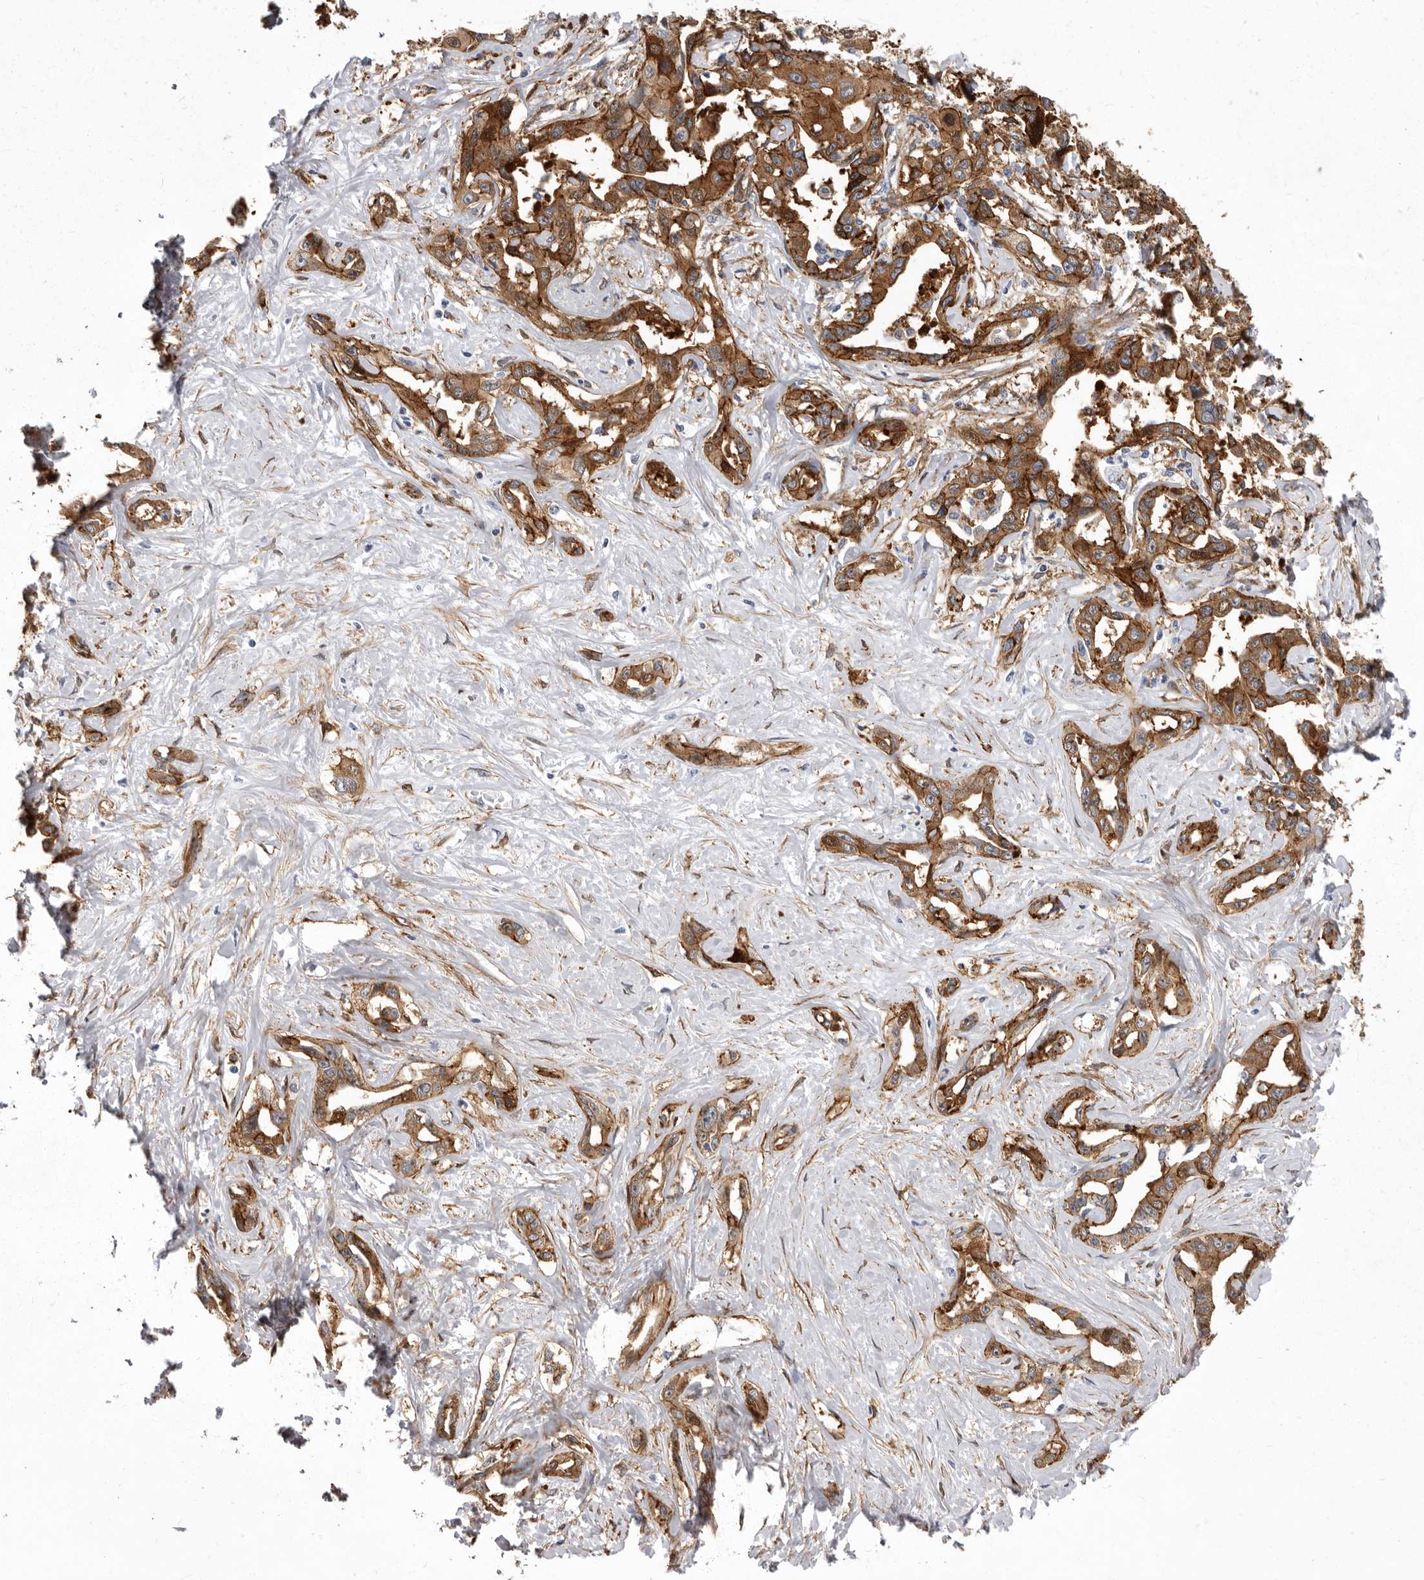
{"staining": {"intensity": "moderate", "quantity": ">75%", "location": "cytoplasmic/membranous,nuclear"}, "tissue": "liver cancer", "cell_type": "Tumor cells", "image_type": "cancer", "snomed": [{"axis": "morphology", "description": "Cholangiocarcinoma"}, {"axis": "topography", "description": "Liver"}], "caption": "Immunohistochemistry of human cholangiocarcinoma (liver) displays medium levels of moderate cytoplasmic/membranous and nuclear positivity in approximately >75% of tumor cells.", "gene": "ENAH", "patient": {"sex": "male", "age": 59}}